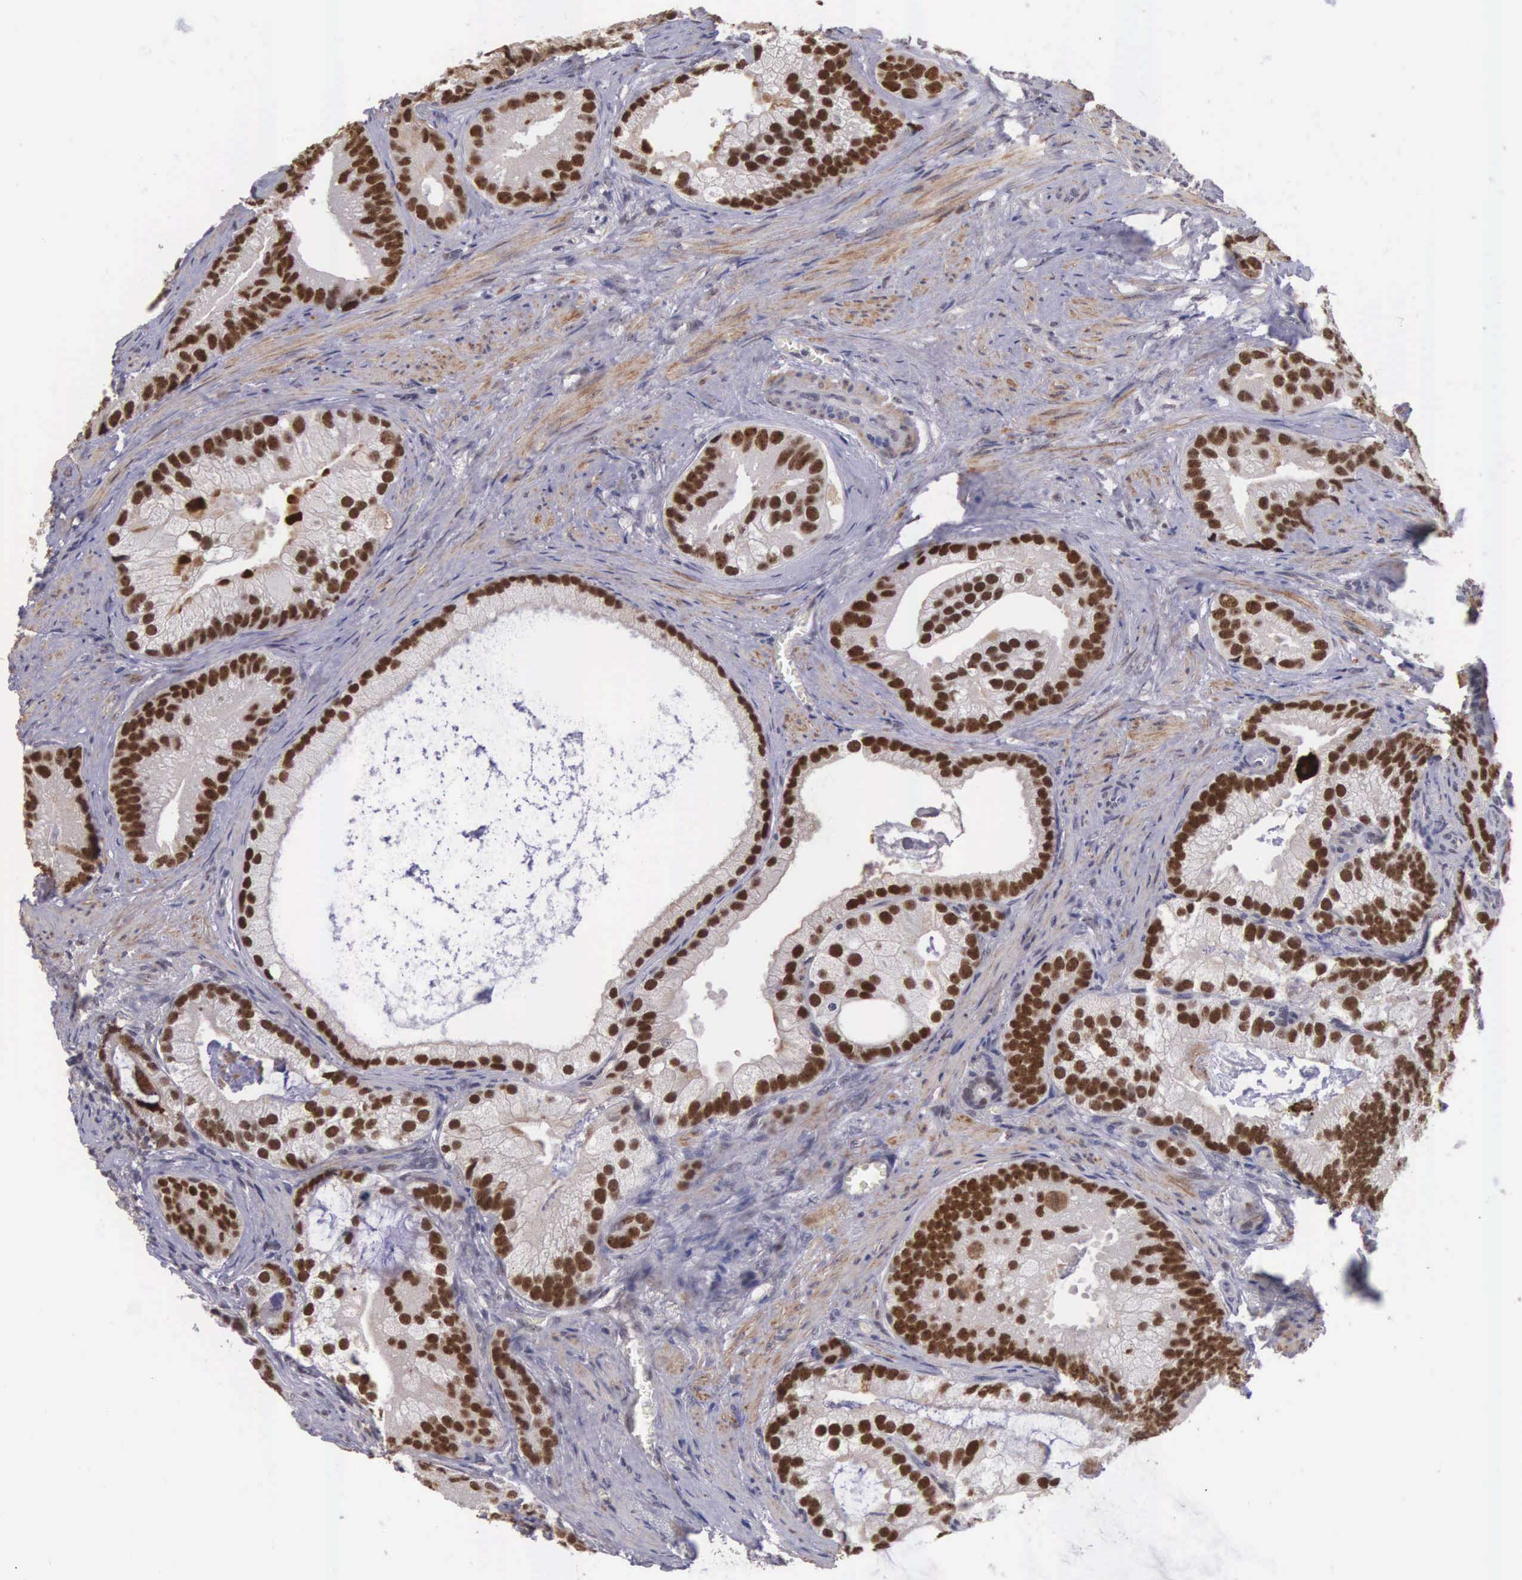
{"staining": {"intensity": "moderate", "quantity": ">75%", "location": "nuclear"}, "tissue": "prostate cancer", "cell_type": "Tumor cells", "image_type": "cancer", "snomed": [{"axis": "morphology", "description": "Adenocarcinoma, Low grade"}, {"axis": "topography", "description": "Prostate"}], "caption": "Low-grade adenocarcinoma (prostate) stained for a protein (brown) shows moderate nuclear positive staining in about >75% of tumor cells.", "gene": "ZNF275", "patient": {"sex": "male", "age": 71}}